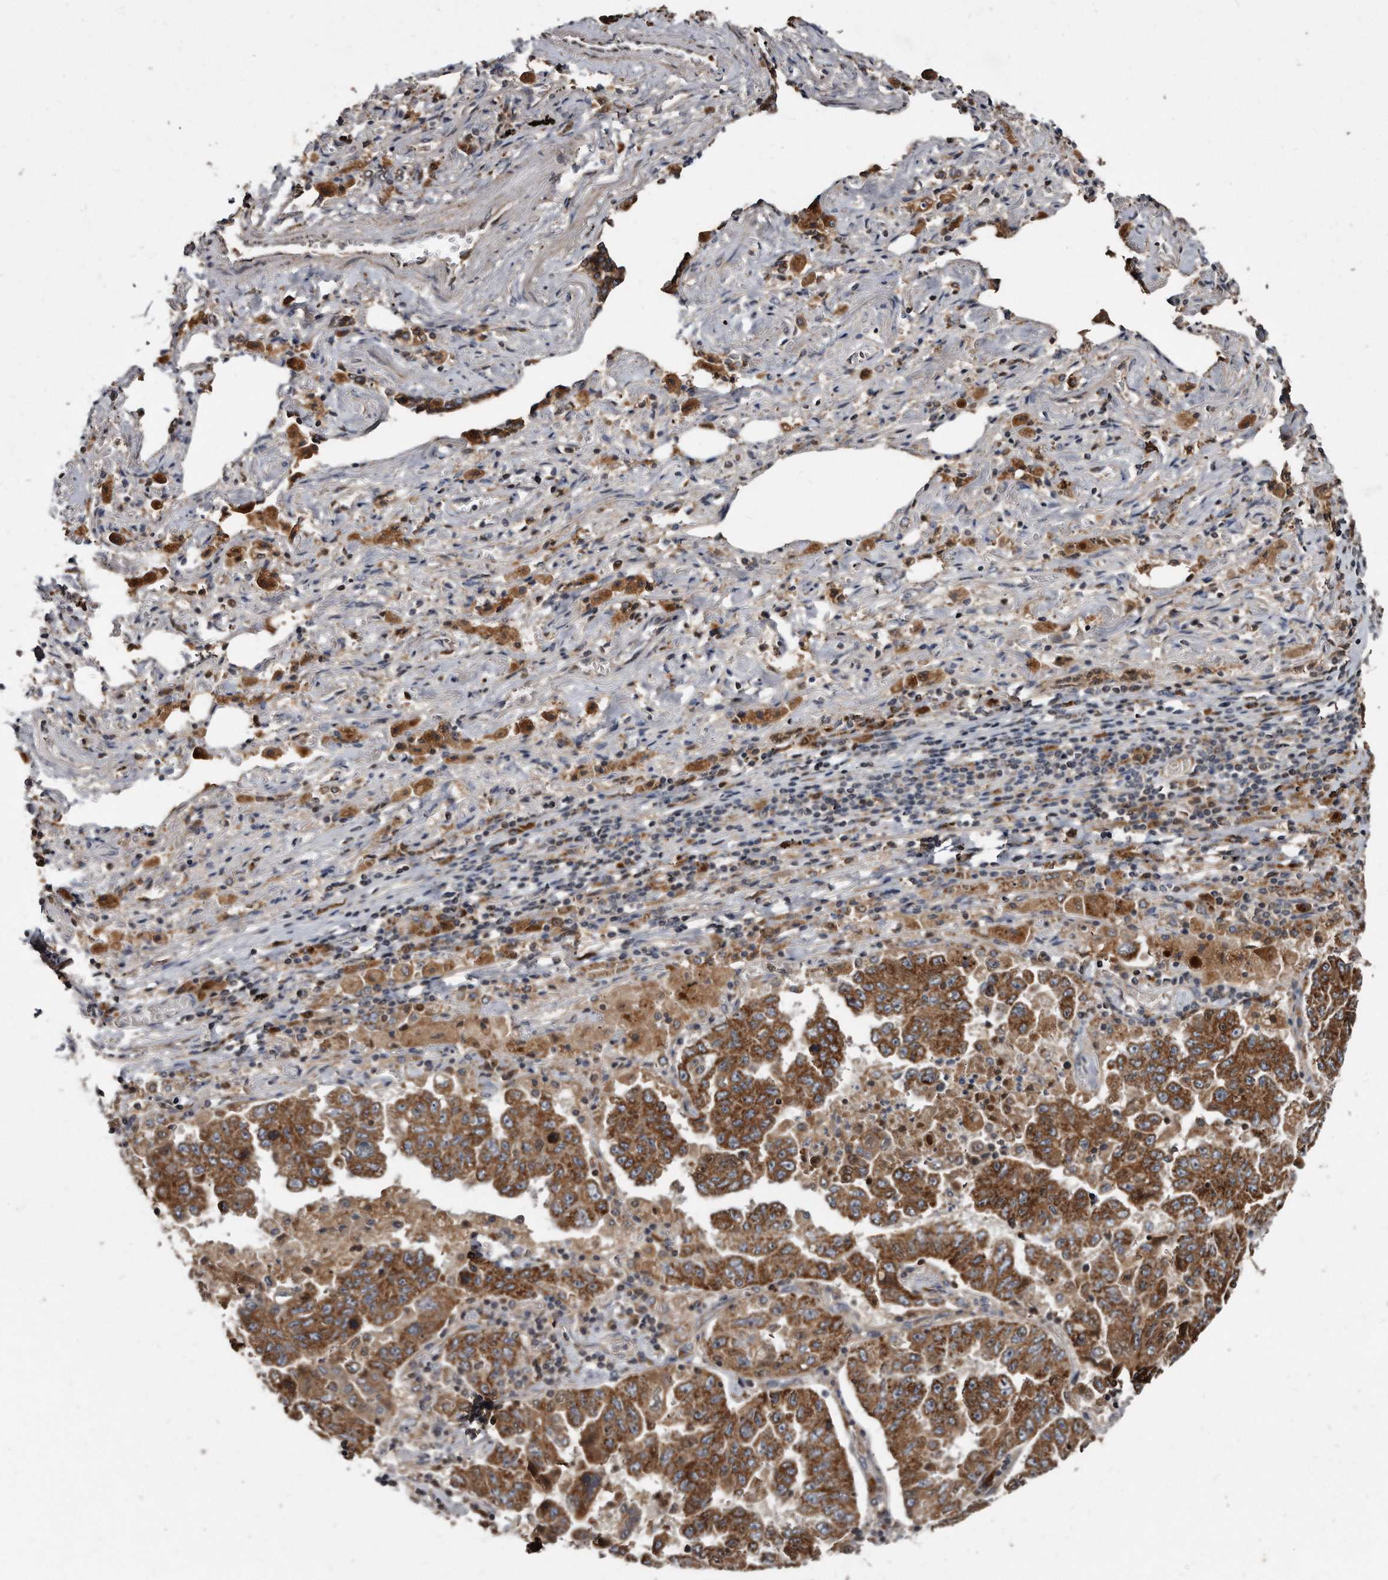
{"staining": {"intensity": "strong", "quantity": ">75%", "location": "cytoplasmic/membranous"}, "tissue": "lung cancer", "cell_type": "Tumor cells", "image_type": "cancer", "snomed": [{"axis": "morphology", "description": "Adenocarcinoma, NOS"}, {"axis": "topography", "description": "Lung"}], "caption": "Immunohistochemistry (DAB) staining of lung cancer (adenocarcinoma) demonstrates strong cytoplasmic/membranous protein positivity in about >75% of tumor cells.", "gene": "FAM136A", "patient": {"sex": "female", "age": 51}}